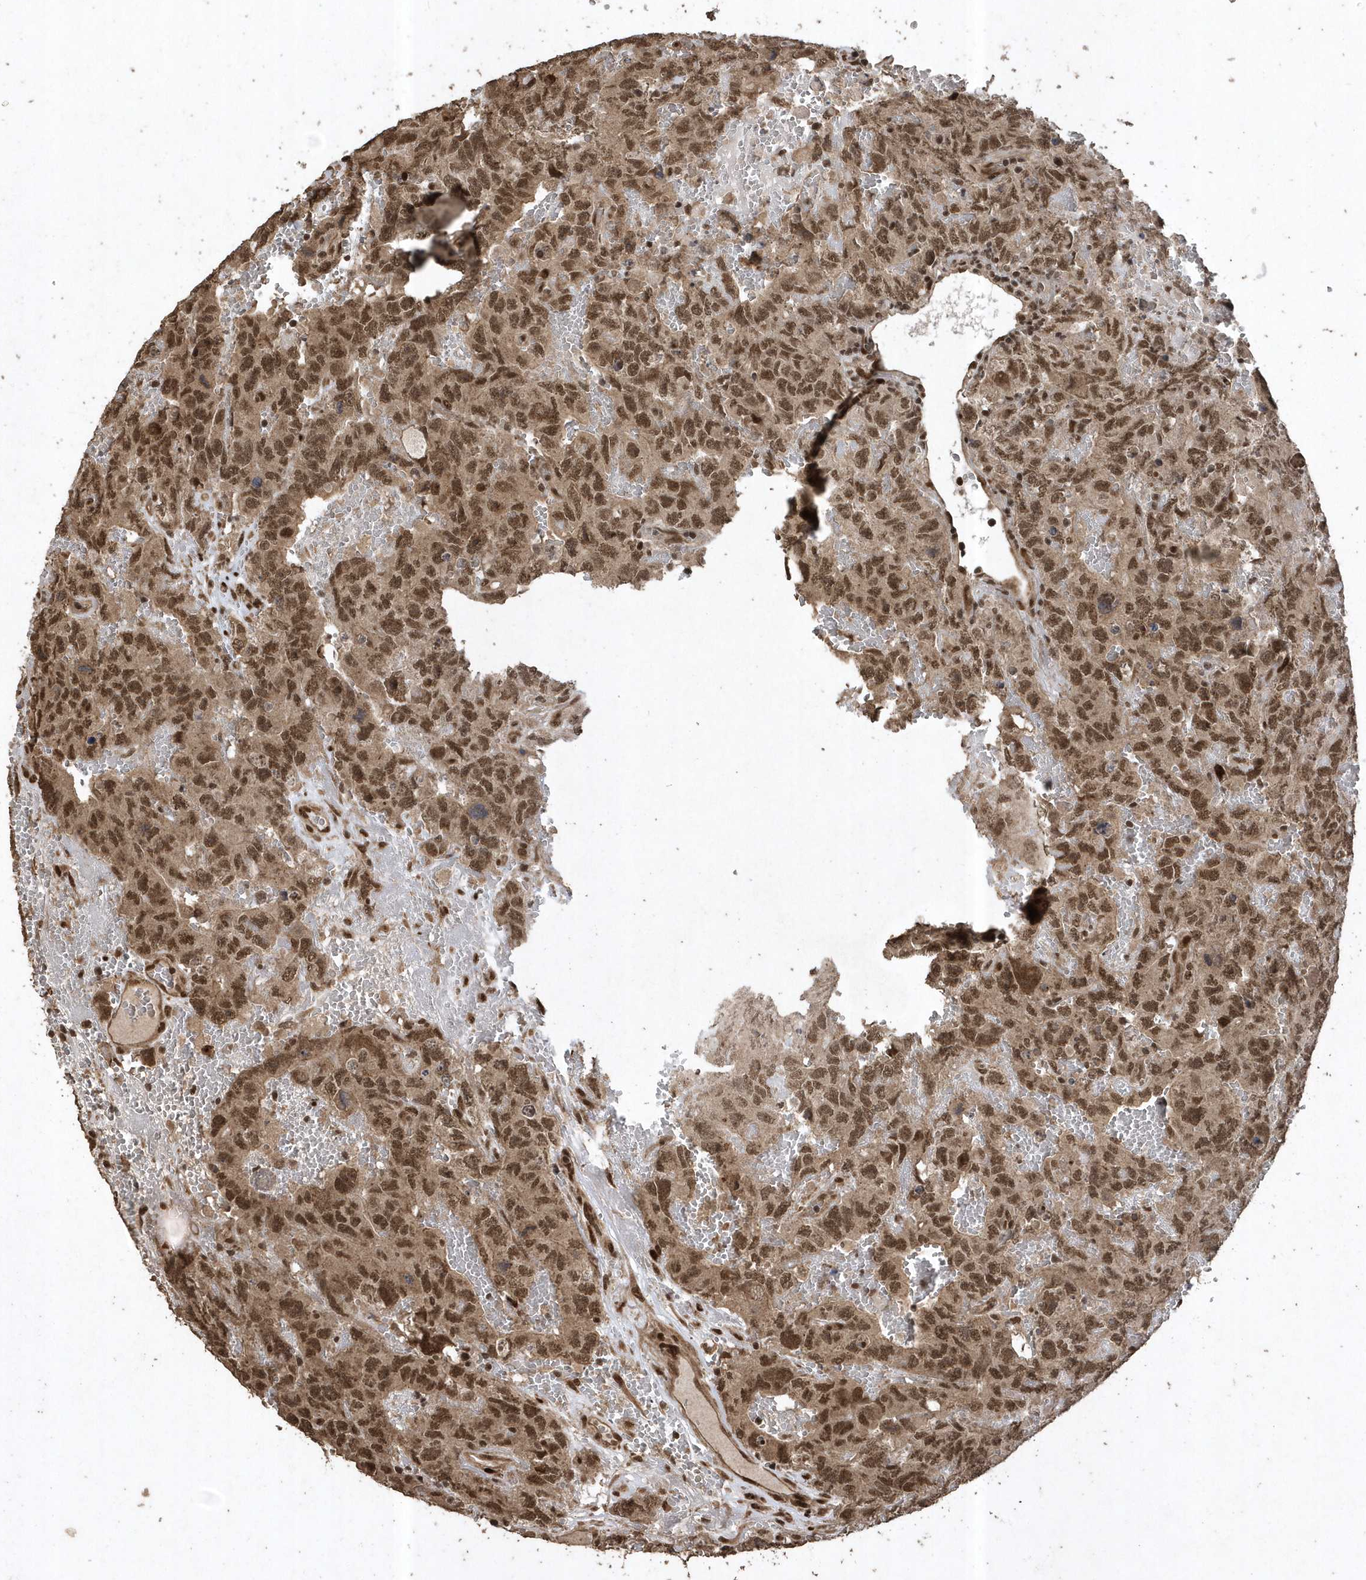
{"staining": {"intensity": "moderate", "quantity": ">75%", "location": "cytoplasmic/membranous,nuclear"}, "tissue": "testis cancer", "cell_type": "Tumor cells", "image_type": "cancer", "snomed": [{"axis": "morphology", "description": "Carcinoma, Embryonal, NOS"}, {"axis": "topography", "description": "Testis"}], "caption": "Tumor cells reveal medium levels of moderate cytoplasmic/membranous and nuclear expression in about >75% of cells in testis embryonal carcinoma.", "gene": "INTS12", "patient": {"sex": "male", "age": 45}}